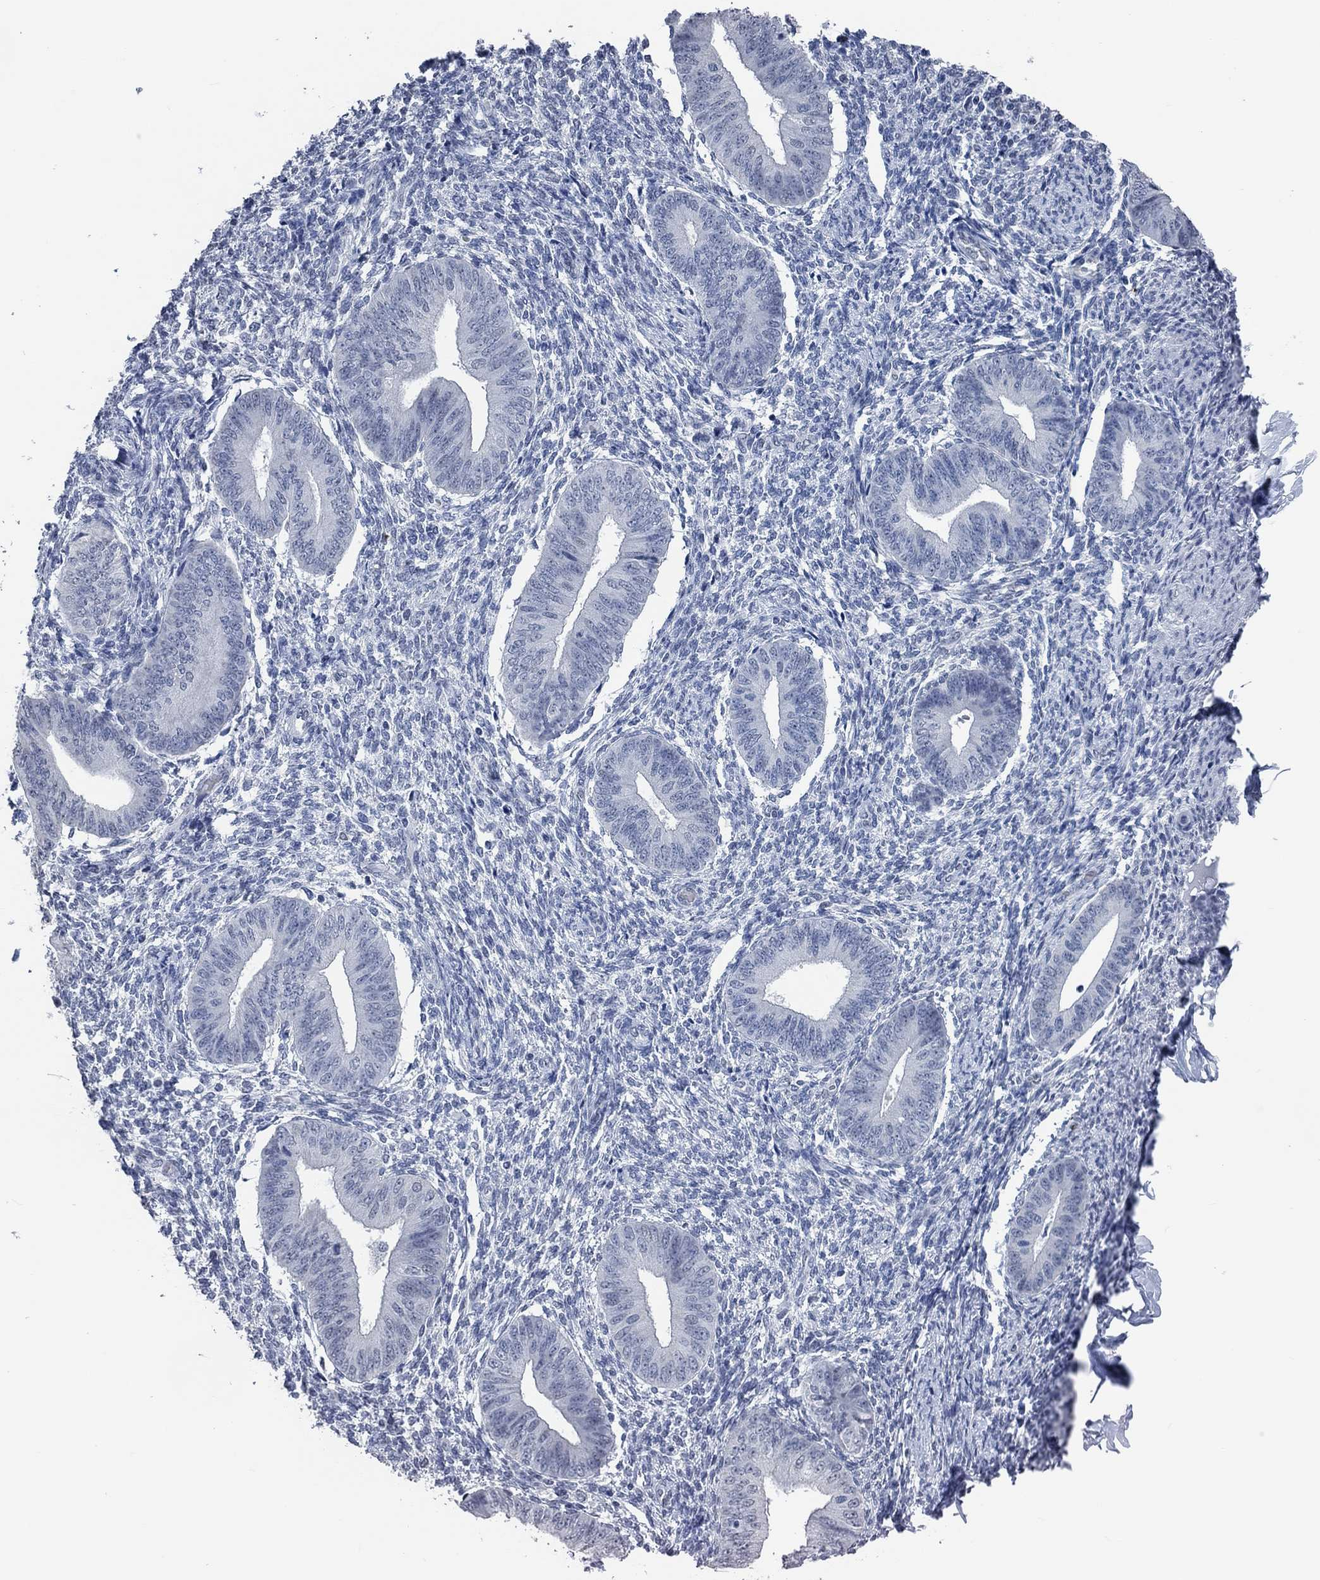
{"staining": {"intensity": "negative", "quantity": "none", "location": "none"}, "tissue": "endometrium", "cell_type": "Cells in endometrial stroma", "image_type": "normal", "snomed": [{"axis": "morphology", "description": "Normal tissue, NOS"}, {"axis": "topography", "description": "Endometrium"}], "caption": "High magnification brightfield microscopy of unremarkable endometrium stained with DAB (brown) and counterstained with hematoxylin (blue): cells in endometrial stroma show no significant expression.", "gene": "OBSCN", "patient": {"sex": "female", "age": 47}}